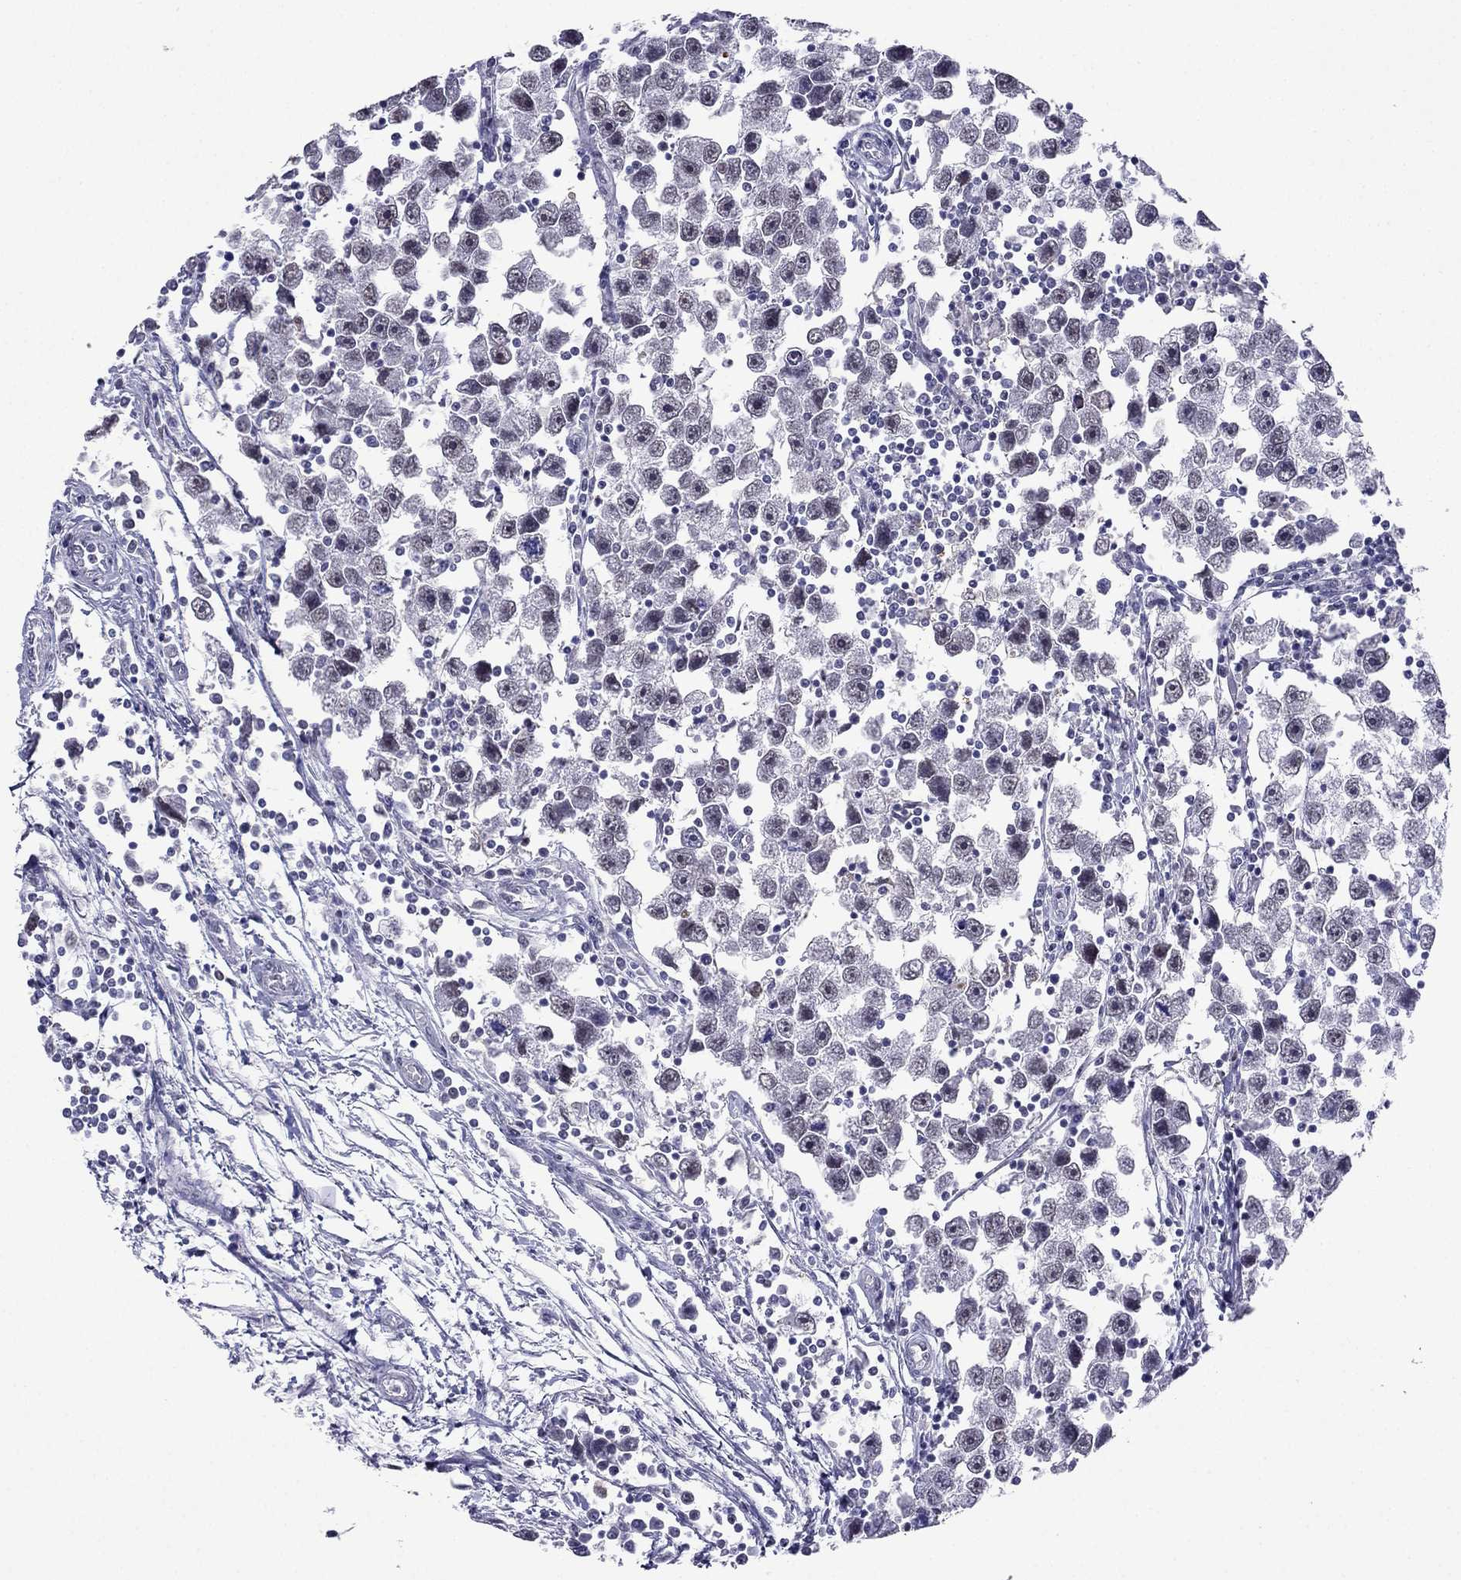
{"staining": {"intensity": "negative", "quantity": "none", "location": "none"}, "tissue": "testis cancer", "cell_type": "Tumor cells", "image_type": "cancer", "snomed": [{"axis": "morphology", "description": "Seminoma, NOS"}, {"axis": "topography", "description": "Testis"}], "caption": "Immunohistochemistry (IHC) histopathology image of human testis seminoma stained for a protein (brown), which displays no staining in tumor cells.", "gene": "PPM1G", "patient": {"sex": "male", "age": 30}}